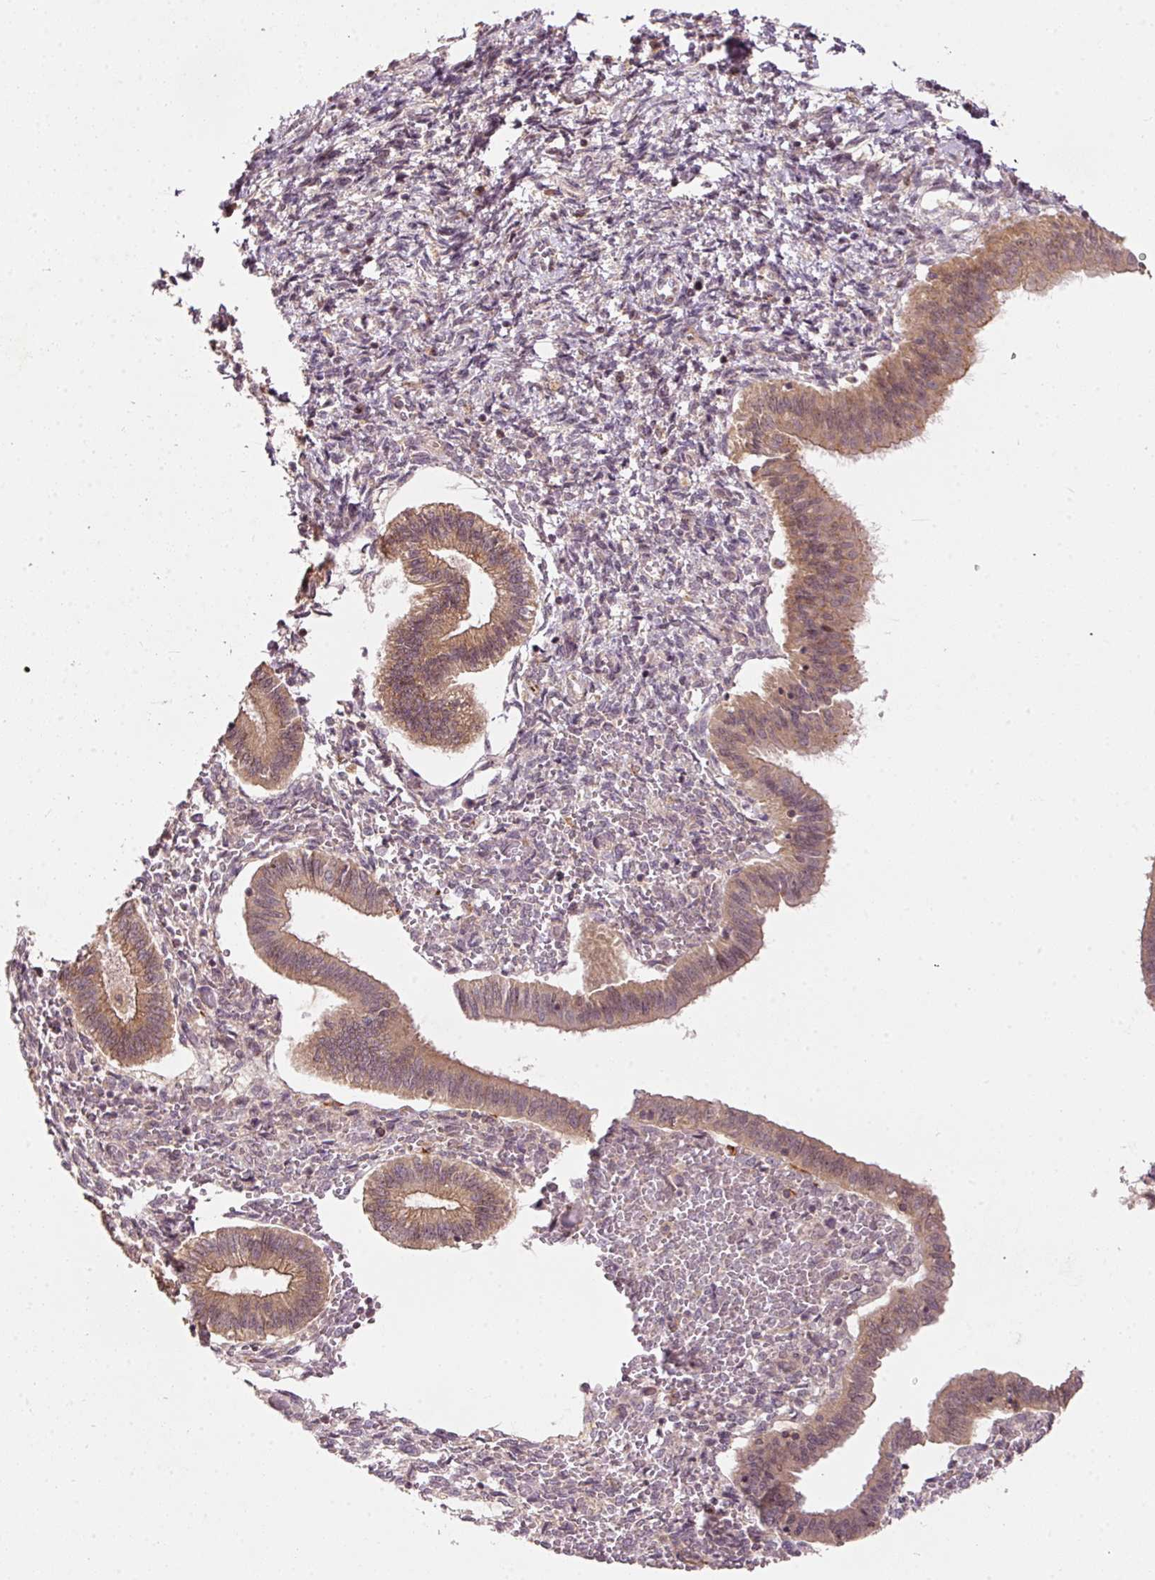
{"staining": {"intensity": "weak", "quantity": "<25%", "location": "cytoplasmic/membranous"}, "tissue": "endometrium", "cell_type": "Cells in endometrial stroma", "image_type": "normal", "snomed": [{"axis": "morphology", "description": "Normal tissue, NOS"}, {"axis": "topography", "description": "Endometrium"}], "caption": "The image displays no staining of cells in endometrial stroma in unremarkable endometrium.", "gene": "PCDHB1", "patient": {"sex": "female", "age": 25}}